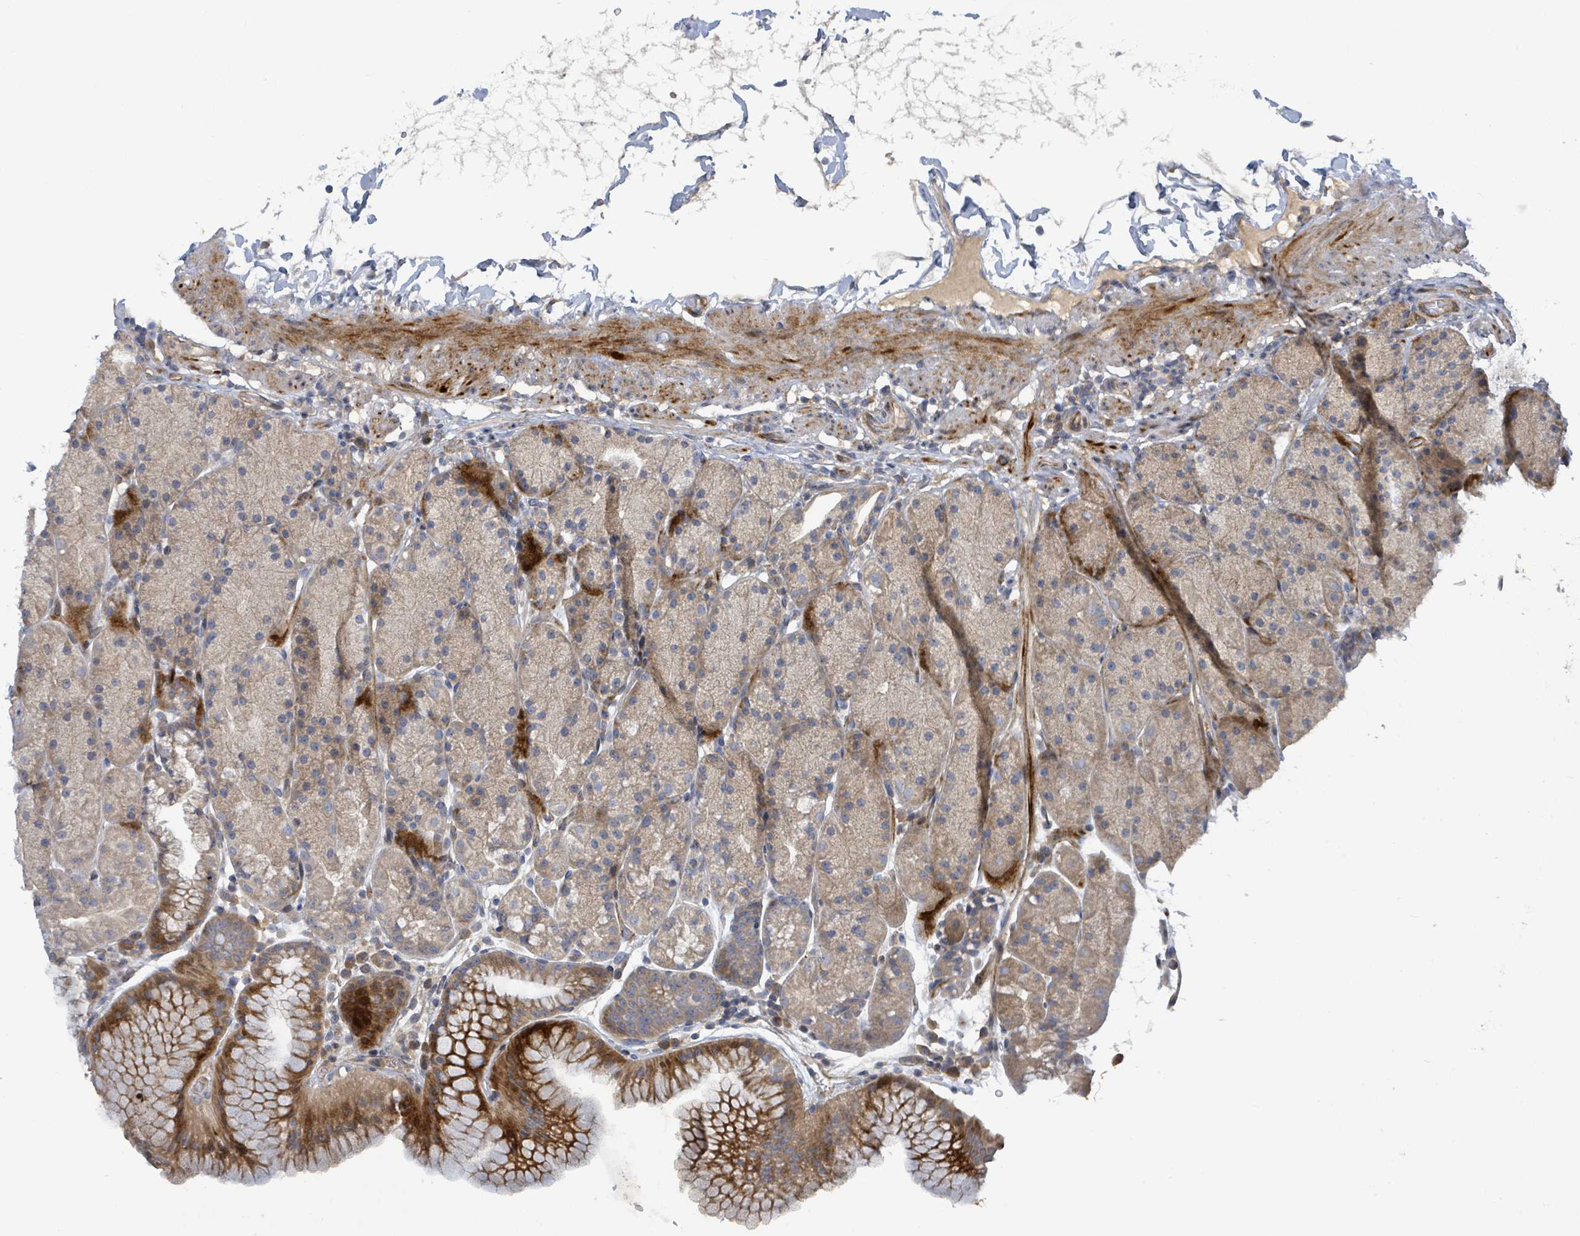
{"staining": {"intensity": "strong", "quantity": "25%-75%", "location": "cytoplasmic/membranous,nuclear"}, "tissue": "stomach", "cell_type": "Glandular cells", "image_type": "normal", "snomed": [{"axis": "morphology", "description": "Normal tissue, NOS"}, {"axis": "topography", "description": "Stomach, upper"}, {"axis": "topography", "description": "Stomach, lower"}], "caption": "Immunohistochemistry histopathology image of normal stomach: human stomach stained using immunohistochemistry exhibits high levels of strong protein expression localized specifically in the cytoplasmic/membranous,nuclear of glandular cells, appearing as a cytoplasmic/membranous,nuclear brown color.", "gene": "CFAP210", "patient": {"sex": "male", "age": 67}}